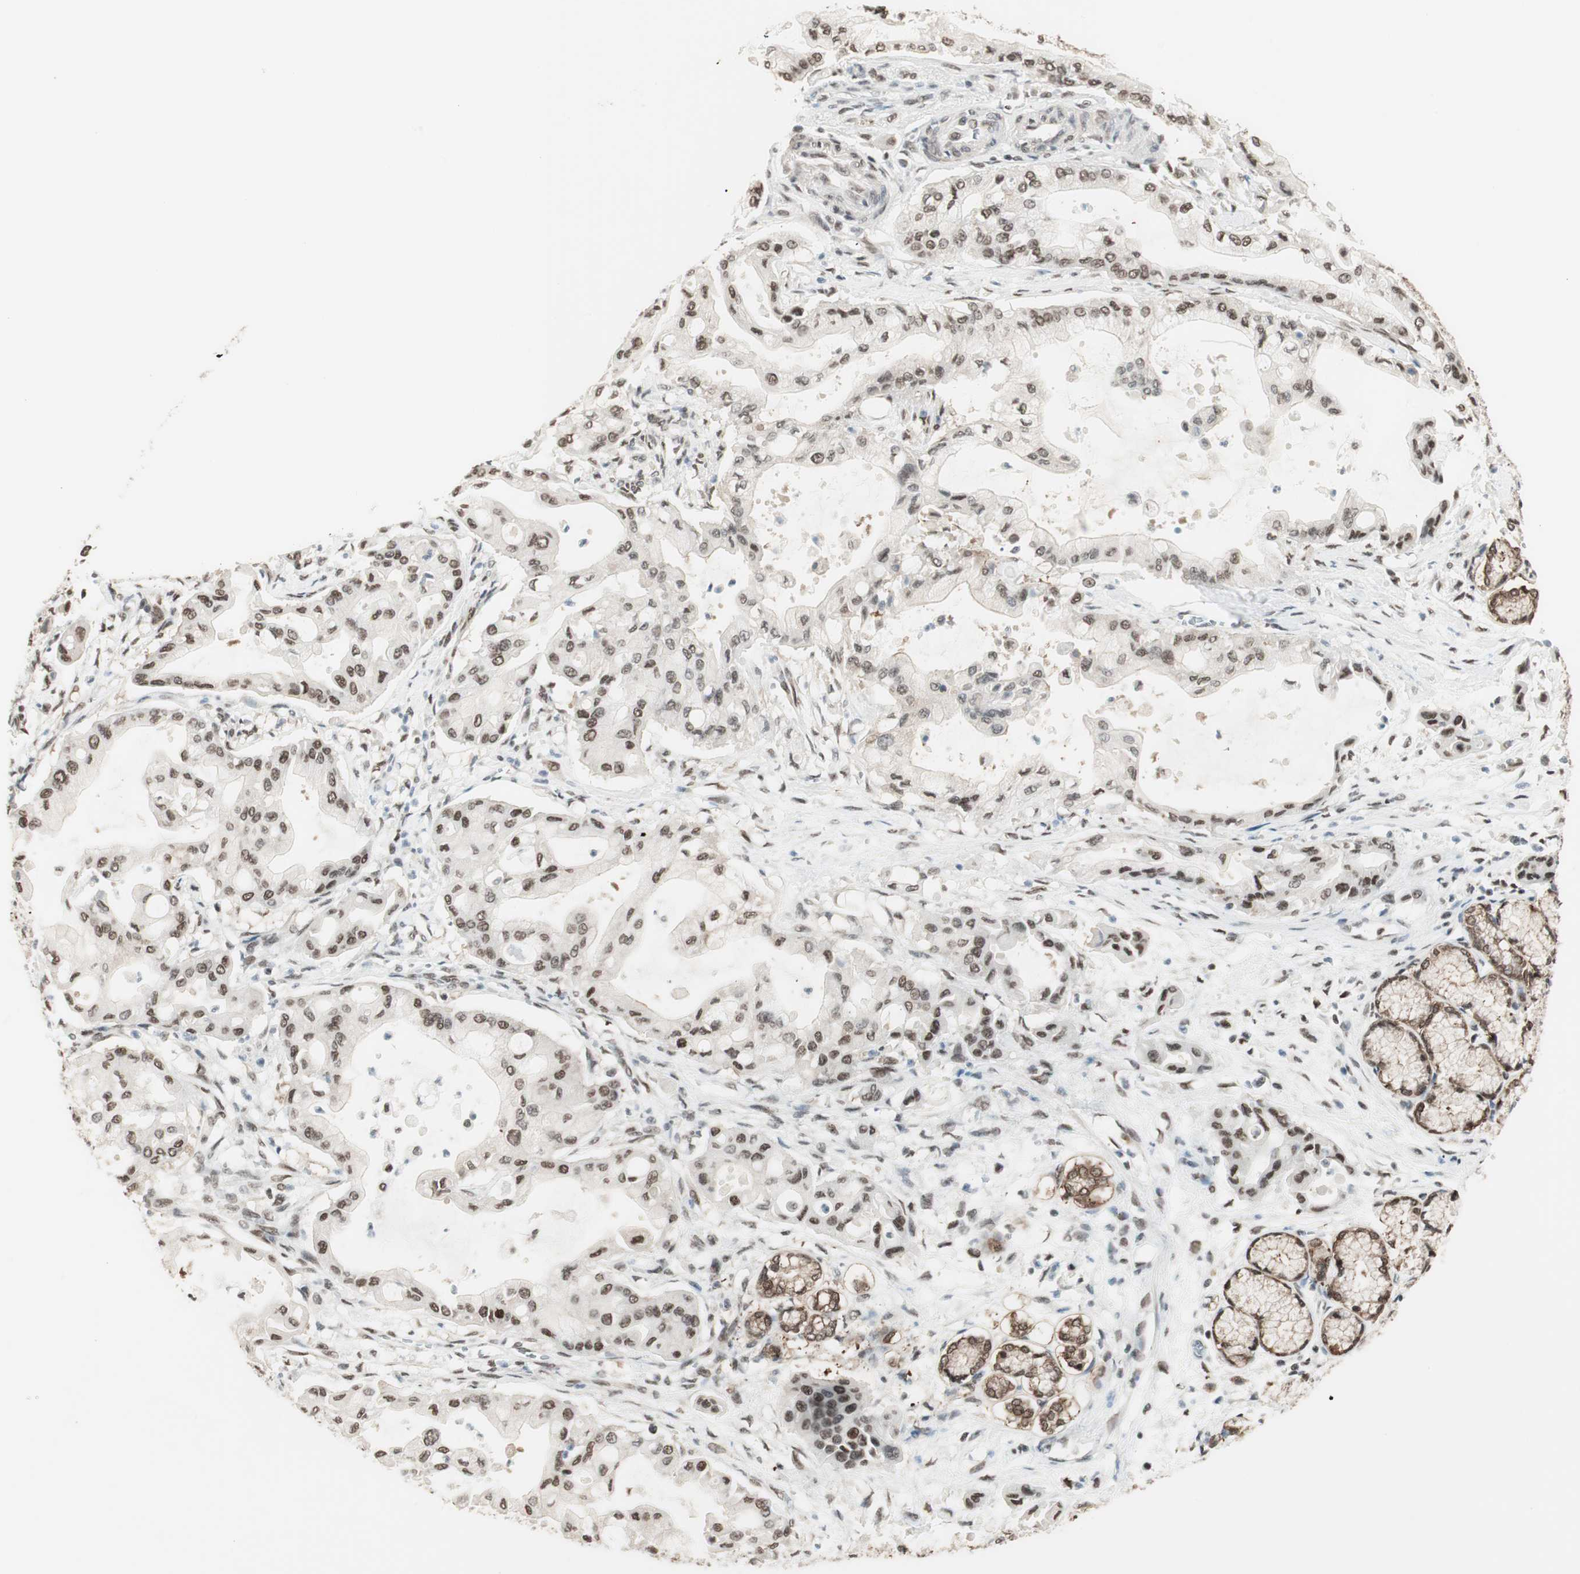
{"staining": {"intensity": "weak", "quantity": "25%-75%", "location": "nuclear"}, "tissue": "pancreatic cancer", "cell_type": "Tumor cells", "image_type": "cancer", "snomed": [{"axis": "morphology", "description": "Adenocarcinoma, NOS"}, {"axis": "morphology", "description": "Adenocarcinoma, metastatic, NOS"}, {"axis": "topography", "description": "Lymph node"}, {"axis": "topography", "description": "Pancreas"}, {"axis": "topography", "description": "Duodenum"}], "caption": "Weak nuclear positivity for a protein is identified in approximately 25%-75% of tumor cells of pancreatic cancer (adenocarcinoma) using immunohistochemistry.", "gene": "SMARCE1", "patient": {"sex": "female", "age": 64}}